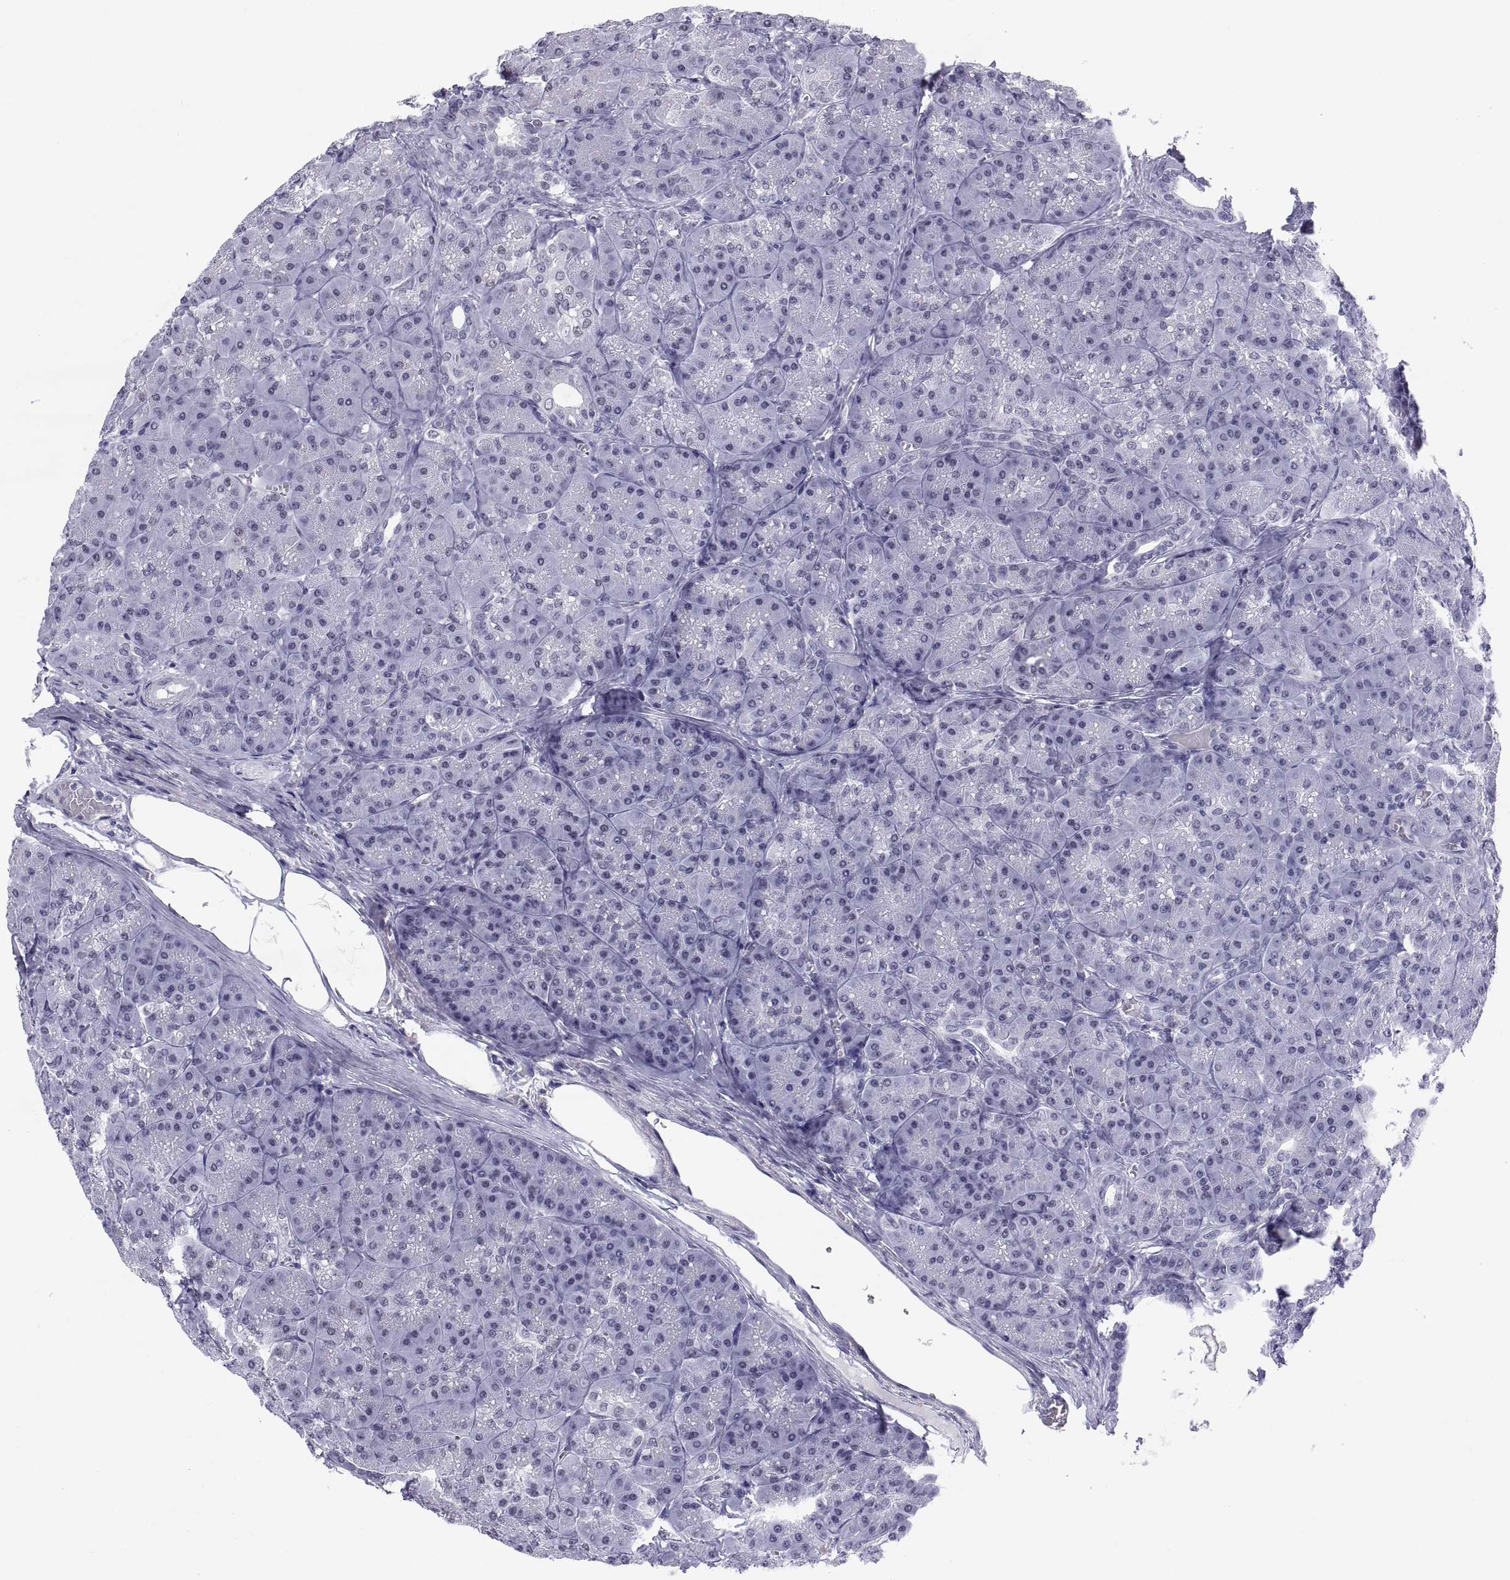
{"staining": {"intensity": "negative", "quantity": "none", "location": "none"}, "tissue": "pancreas", "cell_type": "Exocrine glandular cells", "image_type": "normal", "snomed": [{"axis": "morphology", "description": "Normal tissue, NOS"}, {"axis": "topography", "description": "Pancreas"}], "caption": "High magnification brightfield microscopy of unremarkable pancreas stained with DAB (3,3'-diaminobenzidine) (brown) and counterstained with hematoxylin (blue): exocrine glandular cells show no significant expression. (Immunohistochemistry, brightfield microscopy, high magnification).", "gene": "NEUROD6", "patient": {"sex": "male", "age": 57}}